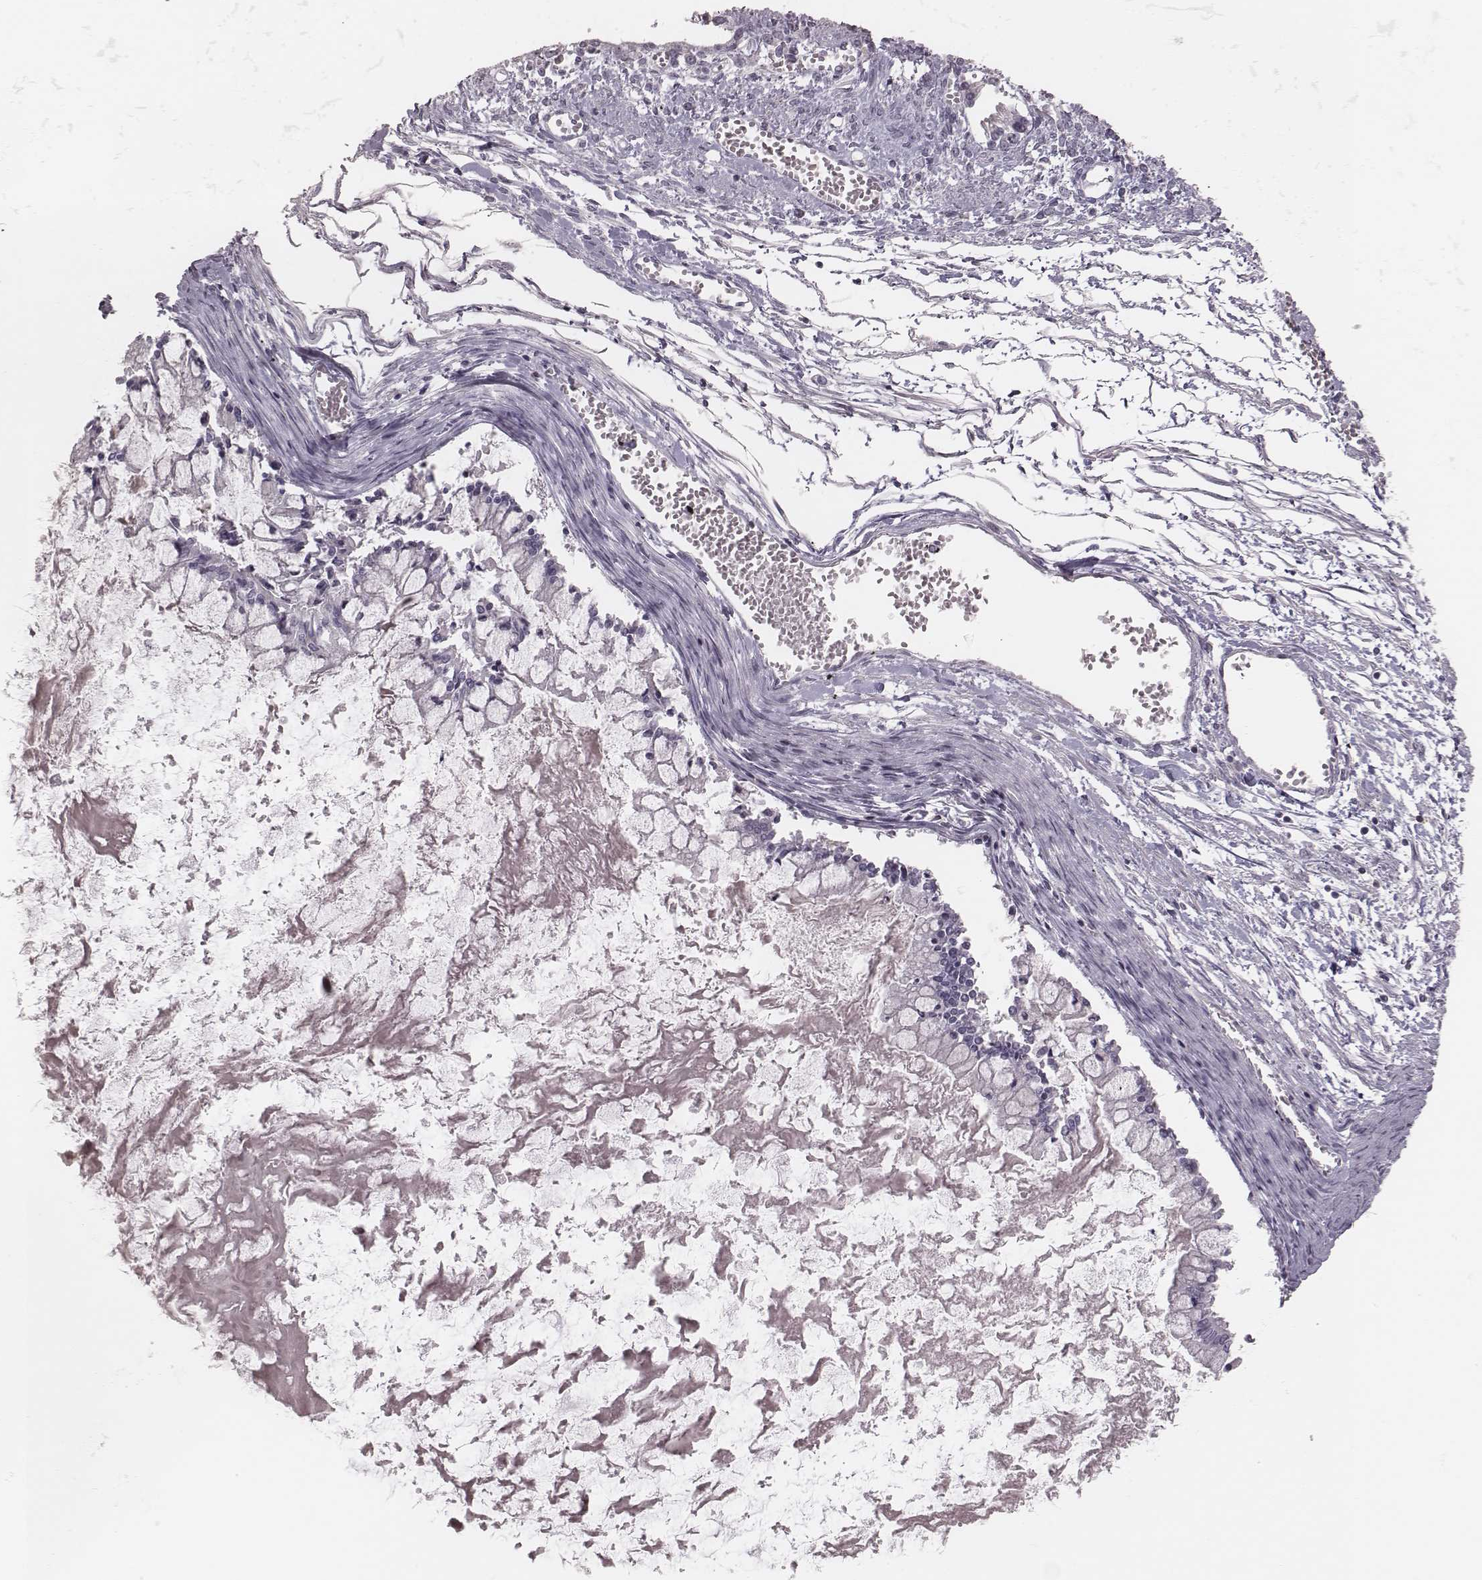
{"staining": {"intensity": "negative", "quantity": "none", "location": "none"}, "tissue": "ovarian cancer", "cell_type": "Tumor cells", "image_type": "cancer", "snomed": [{"axis": "morphology", "description": "Cystadenocarcinoma, mucinous, NOS"}, {"axis": "topography", "description": "Ovary"}], "caption": "IHC micrograph of neoplastic tissue: ovarian mucinous cystadenocarcinoma stained with DAB (3,3'-diaminobenzidine) demonstrates no significant protein staining in tumor cells. Brightfield microscopy of immunohistochemistry stained with DAB (brown) and hematoxylin (blue), captured at high magnification.", "gene": "PDCD1", "patient": {"sex": "female", "age": 67}}